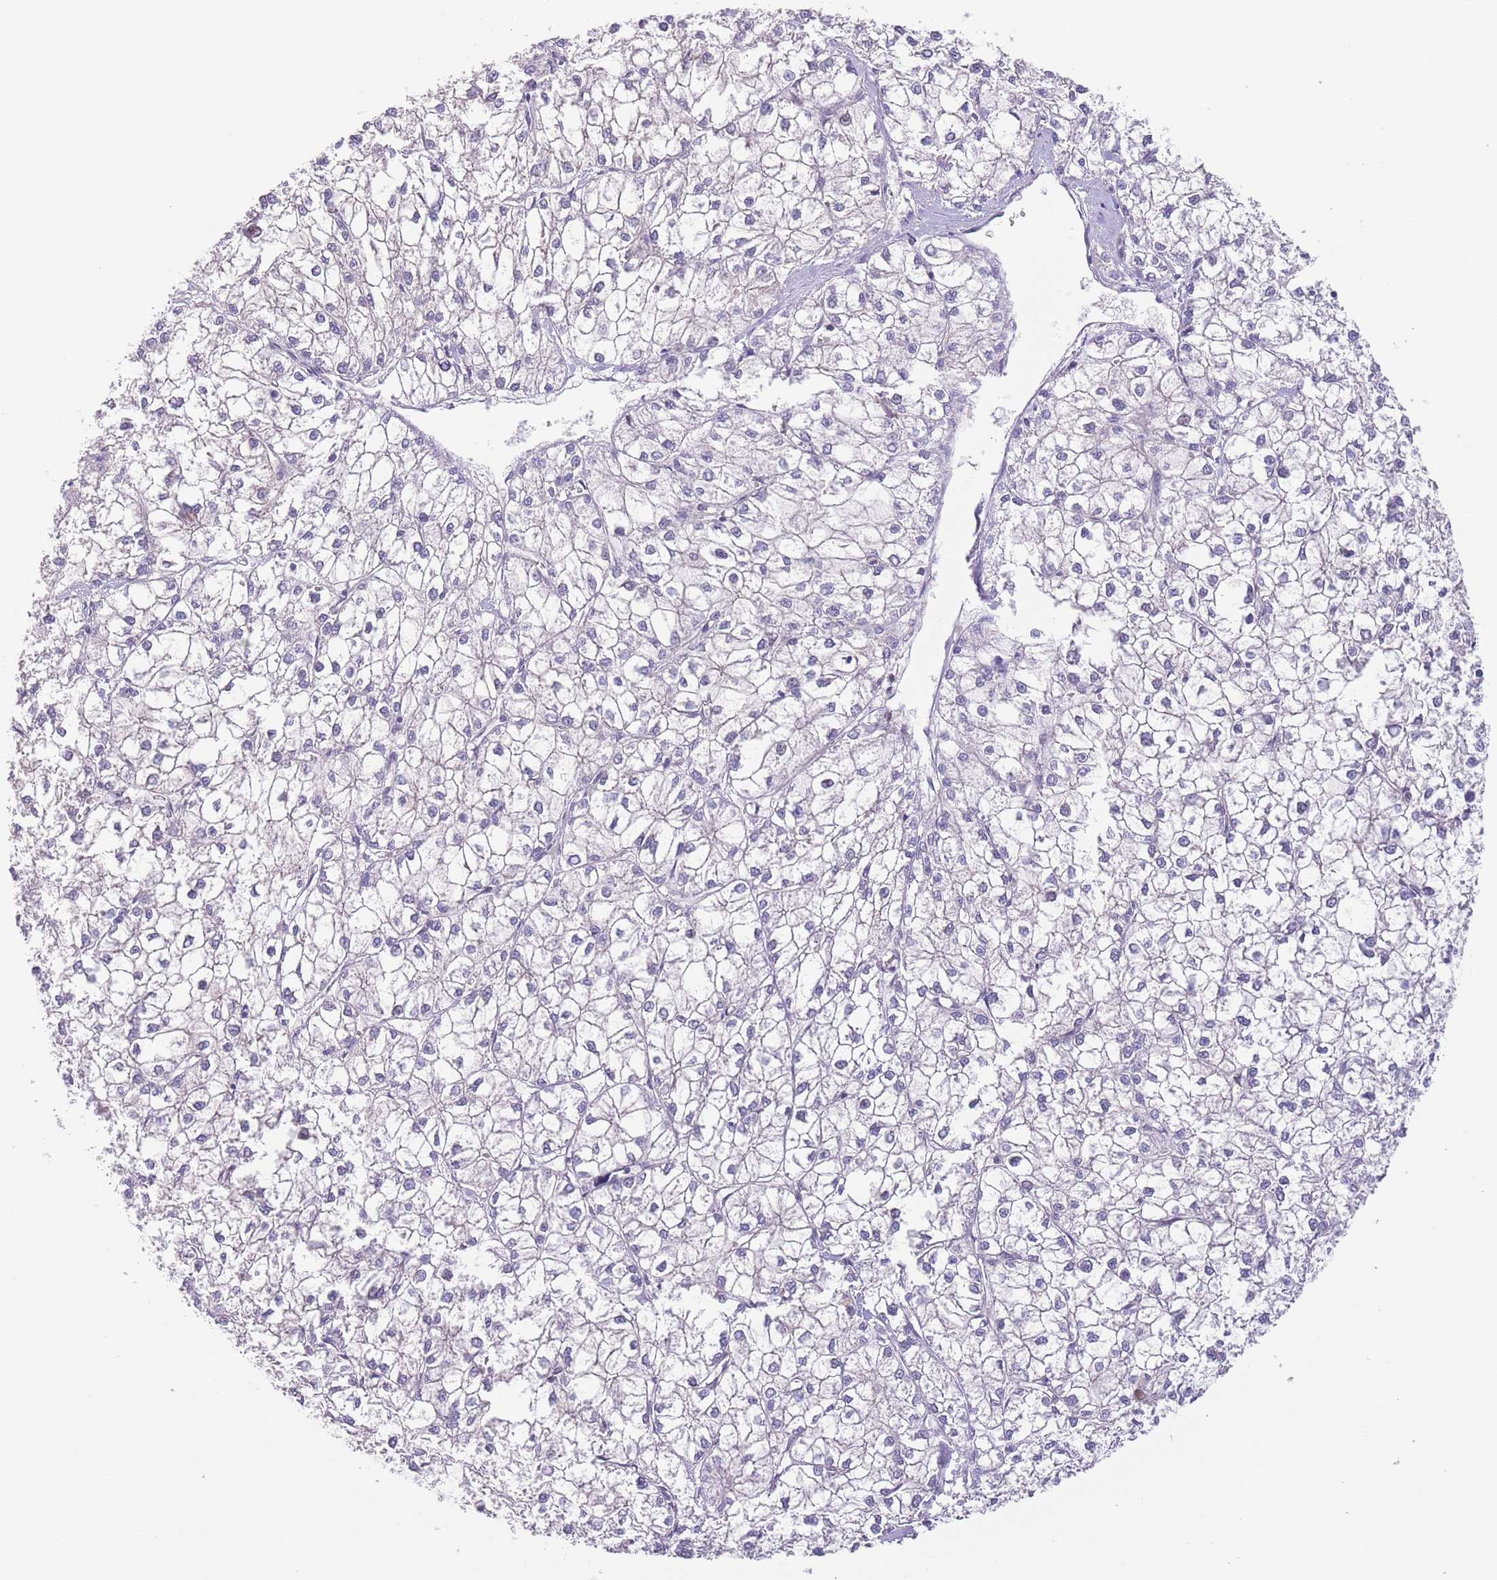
{"staining": {"intensity": "negative", "quantity": "none", "location": "none"}, "tissue": "liver cancer", "cell_type": "Tumor cells", "image_type": "cancer", "snomed": [{"axis": "morphology", "description": "Carcinoma, Hepatocellular, NOS"}, {"axis": "topography", "description": "Liver"}], "caption": "Protein analysis of liver cancer demonstrates no significant positivity in tumor cells.", "gene": "C9orf152", "patient": {"sex": "female", "age": 43}}